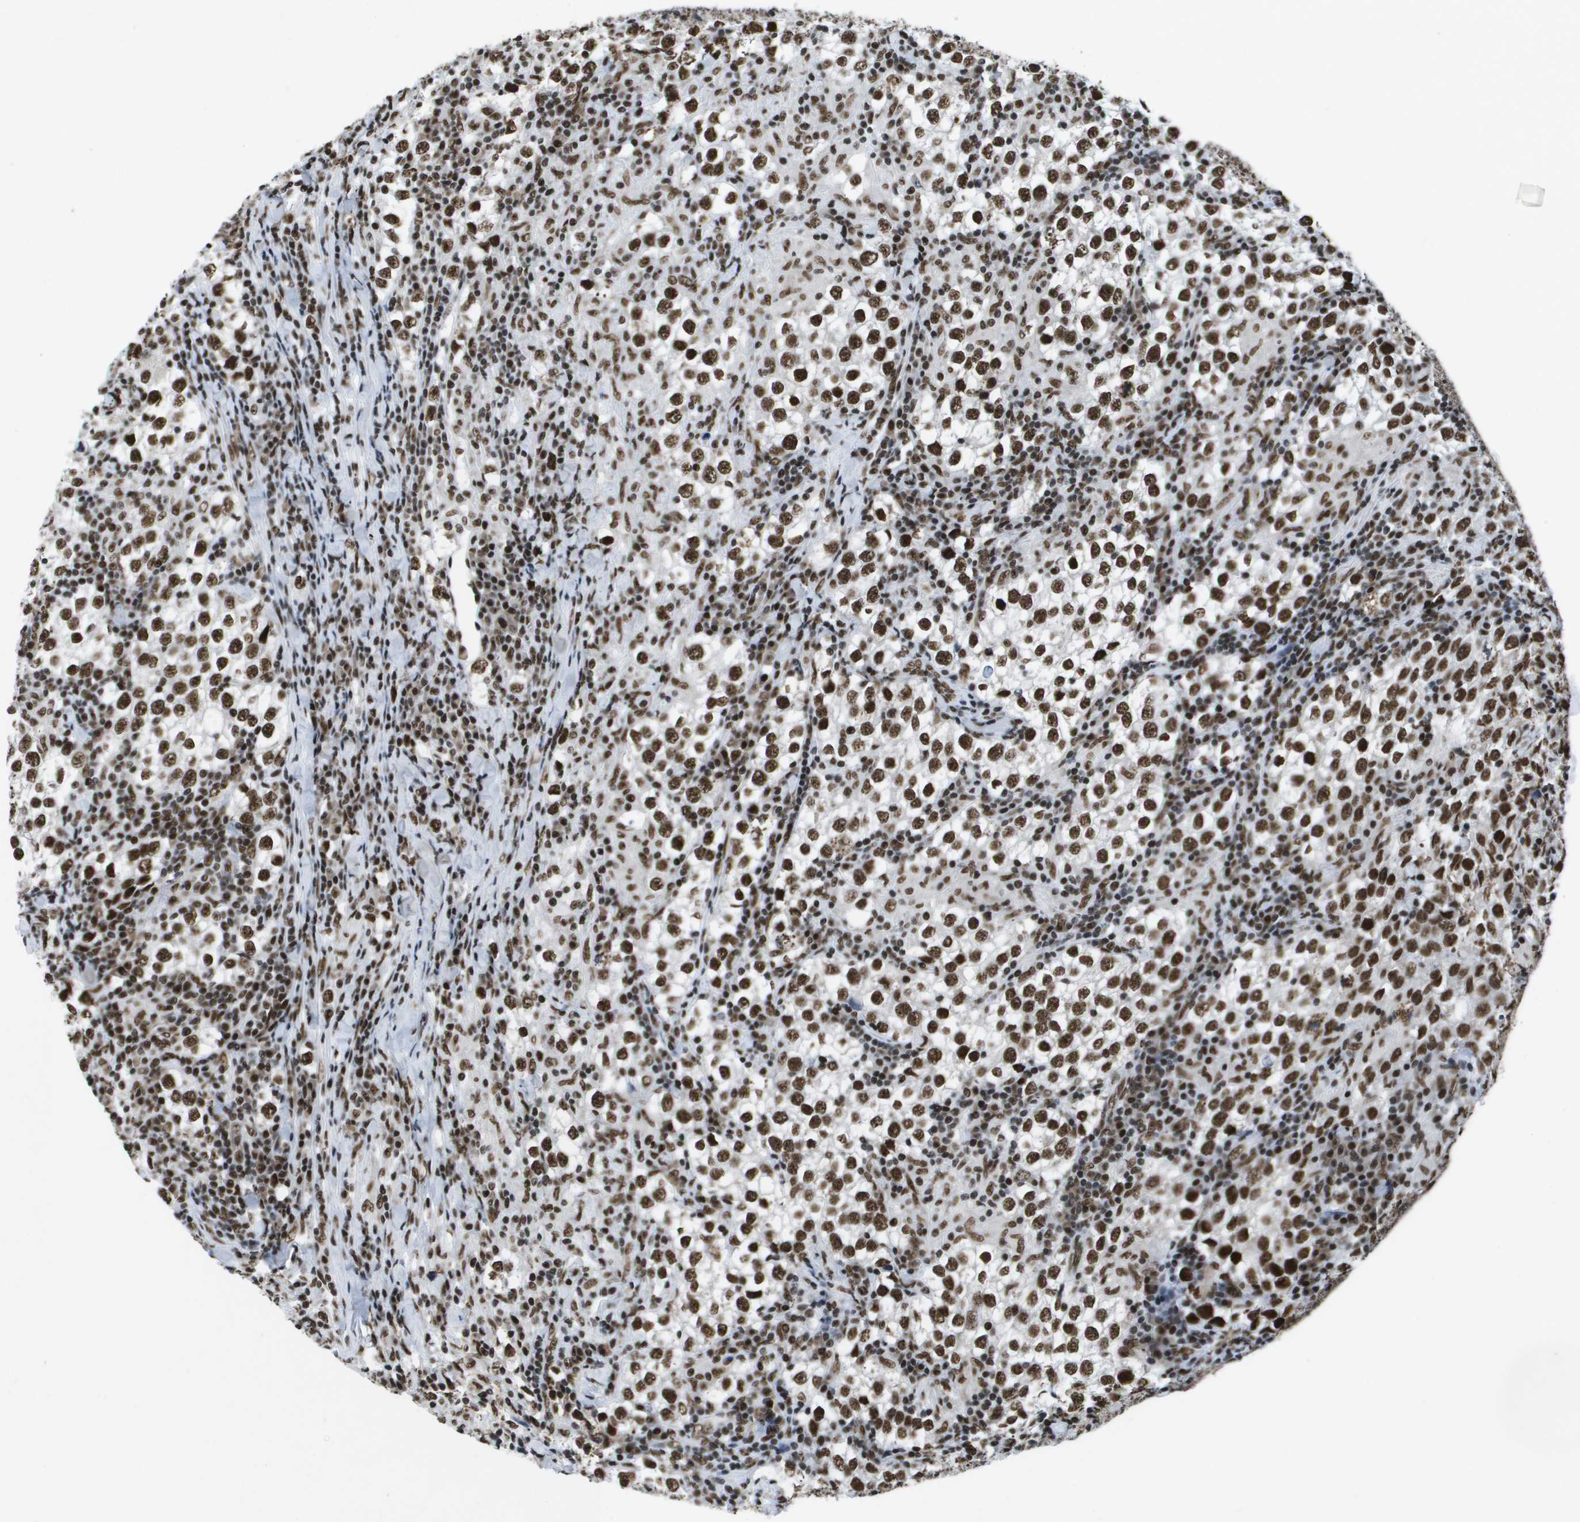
{"staining": {"intensity": "strong", "quantity": ">75%", "location": "nuclear"}, "tissue": "testis cancer", "cell_type": "Tumor cells", "image_type": "cancer", "snomed": [{"axis": "morphology", "description": "Seminoma, NOS"}, {"axis": "morphology", "description": "Carcinoma, Embryonal, NOS"}, {"axis": "topography", "description": "Testis"}], "caption": "IHC (DAB) staining of embryonal carcinoma (testis) reveals strong nuclear protein staining in about >75% of tumor cells.", "gene": "NSRP1", "patient": {"sex": "male", "age": 36}}